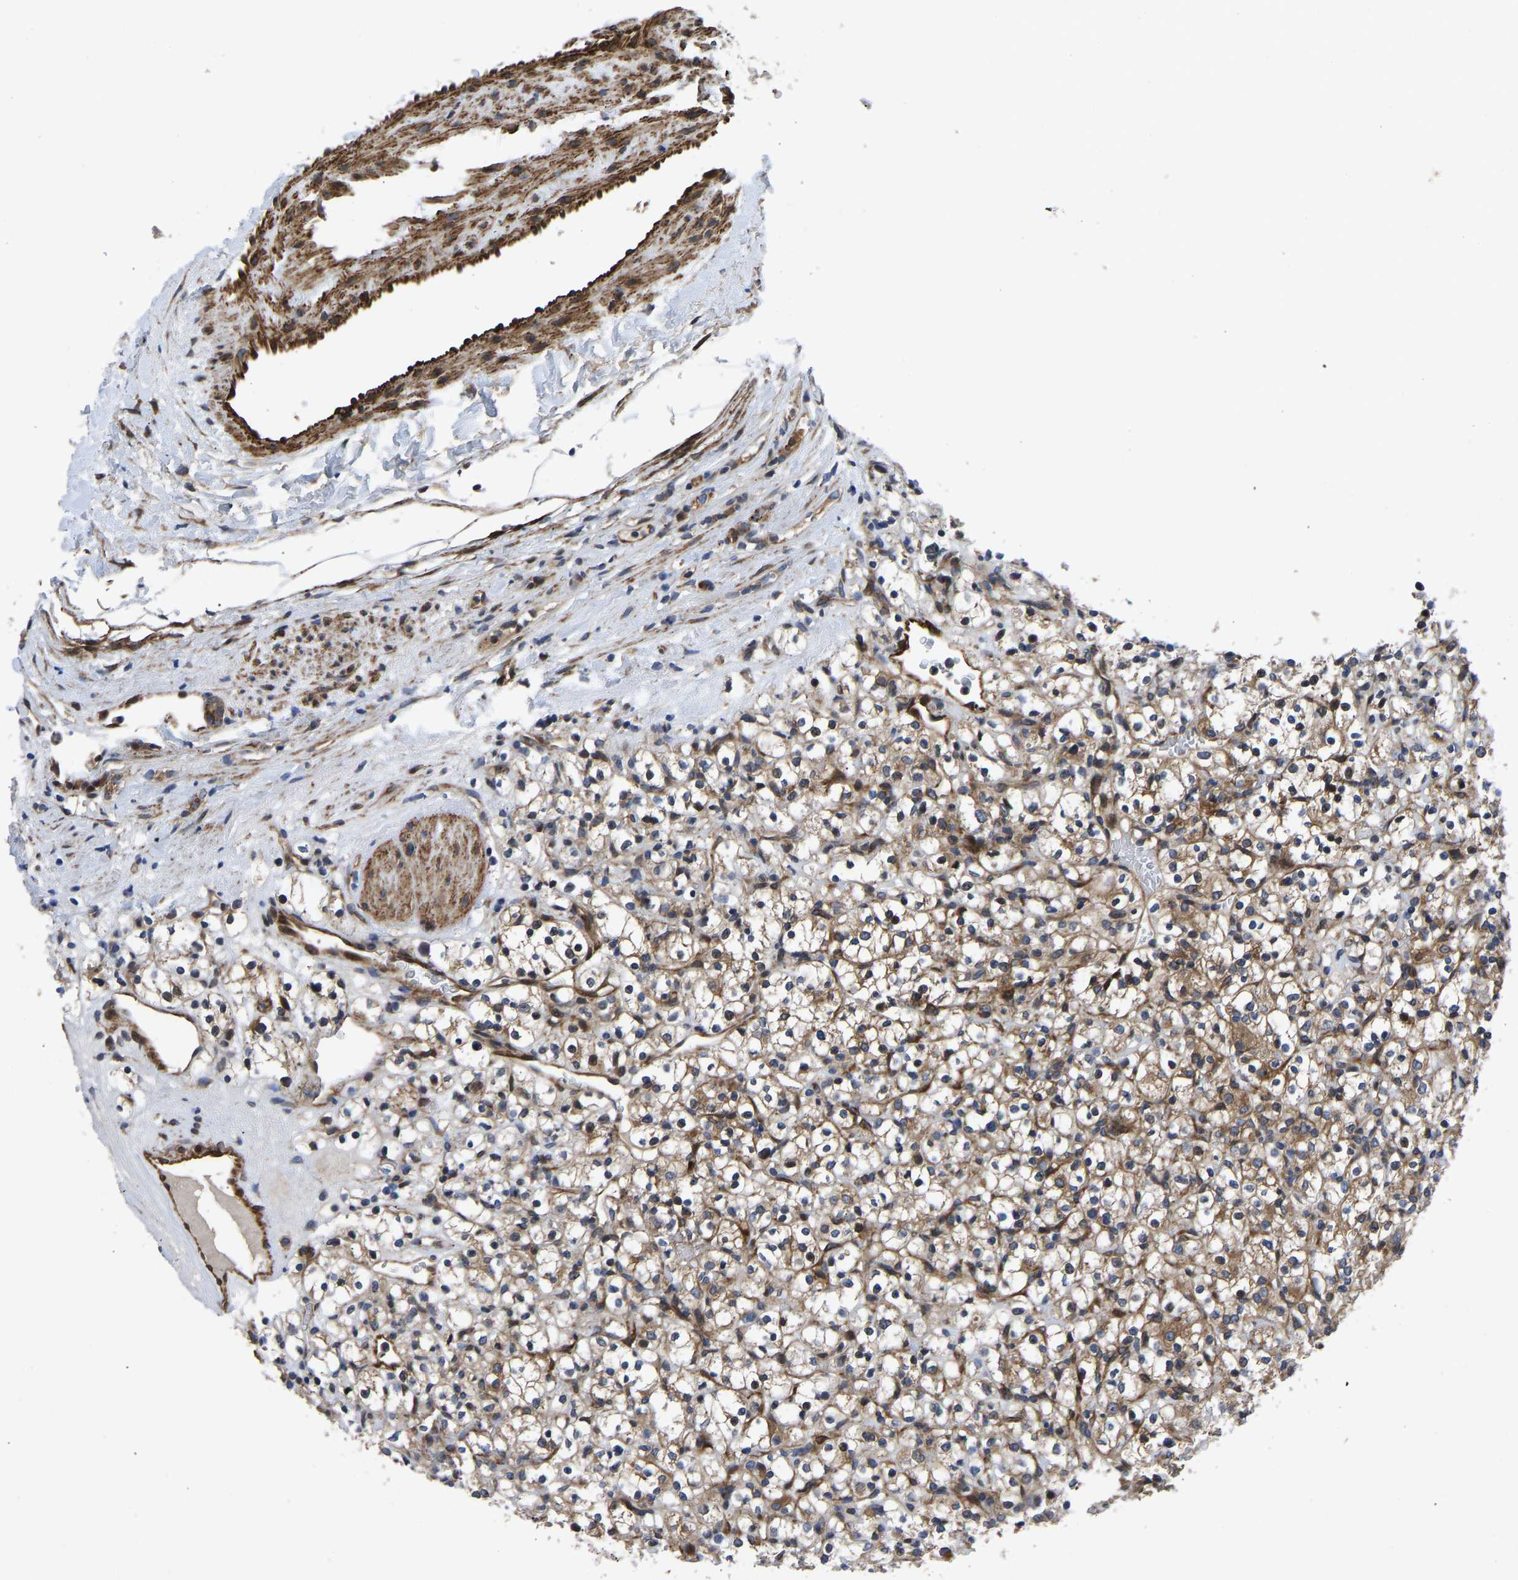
{"staining": {"intensity": "moderate", "quantity": ">75%", "location": "cytoplasmic/membranous"}, "tissue": "renal cancer", "cell_type": "Tumor cells", "image_type": "cancer", "snomed": [{"axis": "morphology", "description": "Normal tissue, NOS"}, {"axis": "morphology", "description": "Adenocarcinoma, NOS"}, {"axis": "topography", "description": "Kidney"}], "caption": "Moderate cytoplasmic/membranous positivity for a protein is appreciated in about >75% of tumor cells of renal cancer using immunohistochemistry.", "gene": "TMEM38B", "patient": {"sex": "female", "age": 72}}